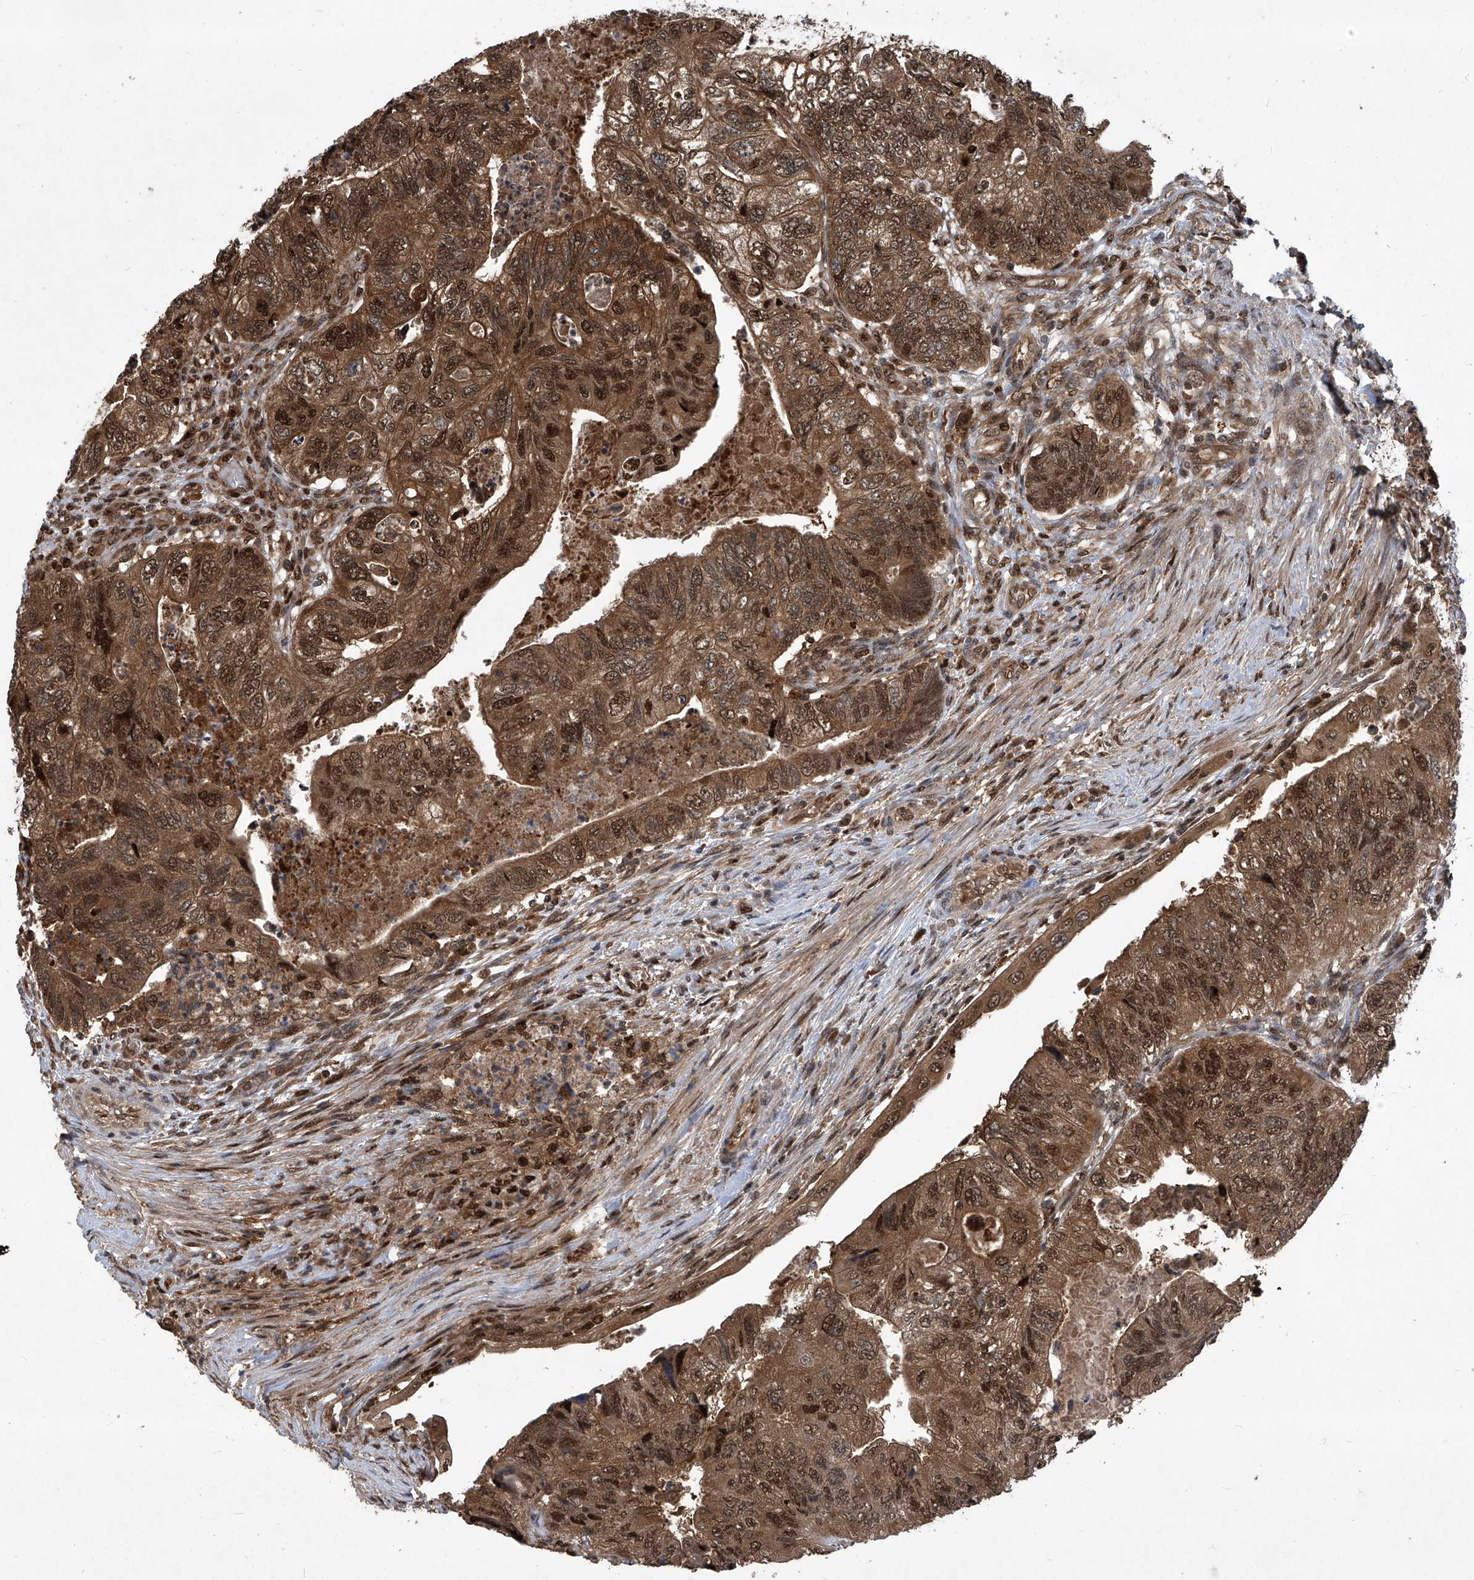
{"staining": {"intensity": "strong", "quantity": ">75%", "location": "cytoplasmic/membranous,nuclear"}, "tissue": "colorectal cancer", "cell_type": "Tumor cells", "image_type": "cancer", "snomed": [{"axis": "morphology", "description": "Adenocarcinoma, NOS"}, {"axis": "topography", "description": "Rectum"}], "caption": "Immunohistochemistry (IHC) micrograph of neoplastic tissue: human colorectal adenocarcinoma stained using IHC reveals high levels of strong protein expression localized specifically in the cytoplasmic/membranous and nuclear of tumor cells, appearing as a cytoplasmic/membranous and nuclear brown color.", "gene": "PSMB1", "patient": {"sex": "male", "age": 63}}